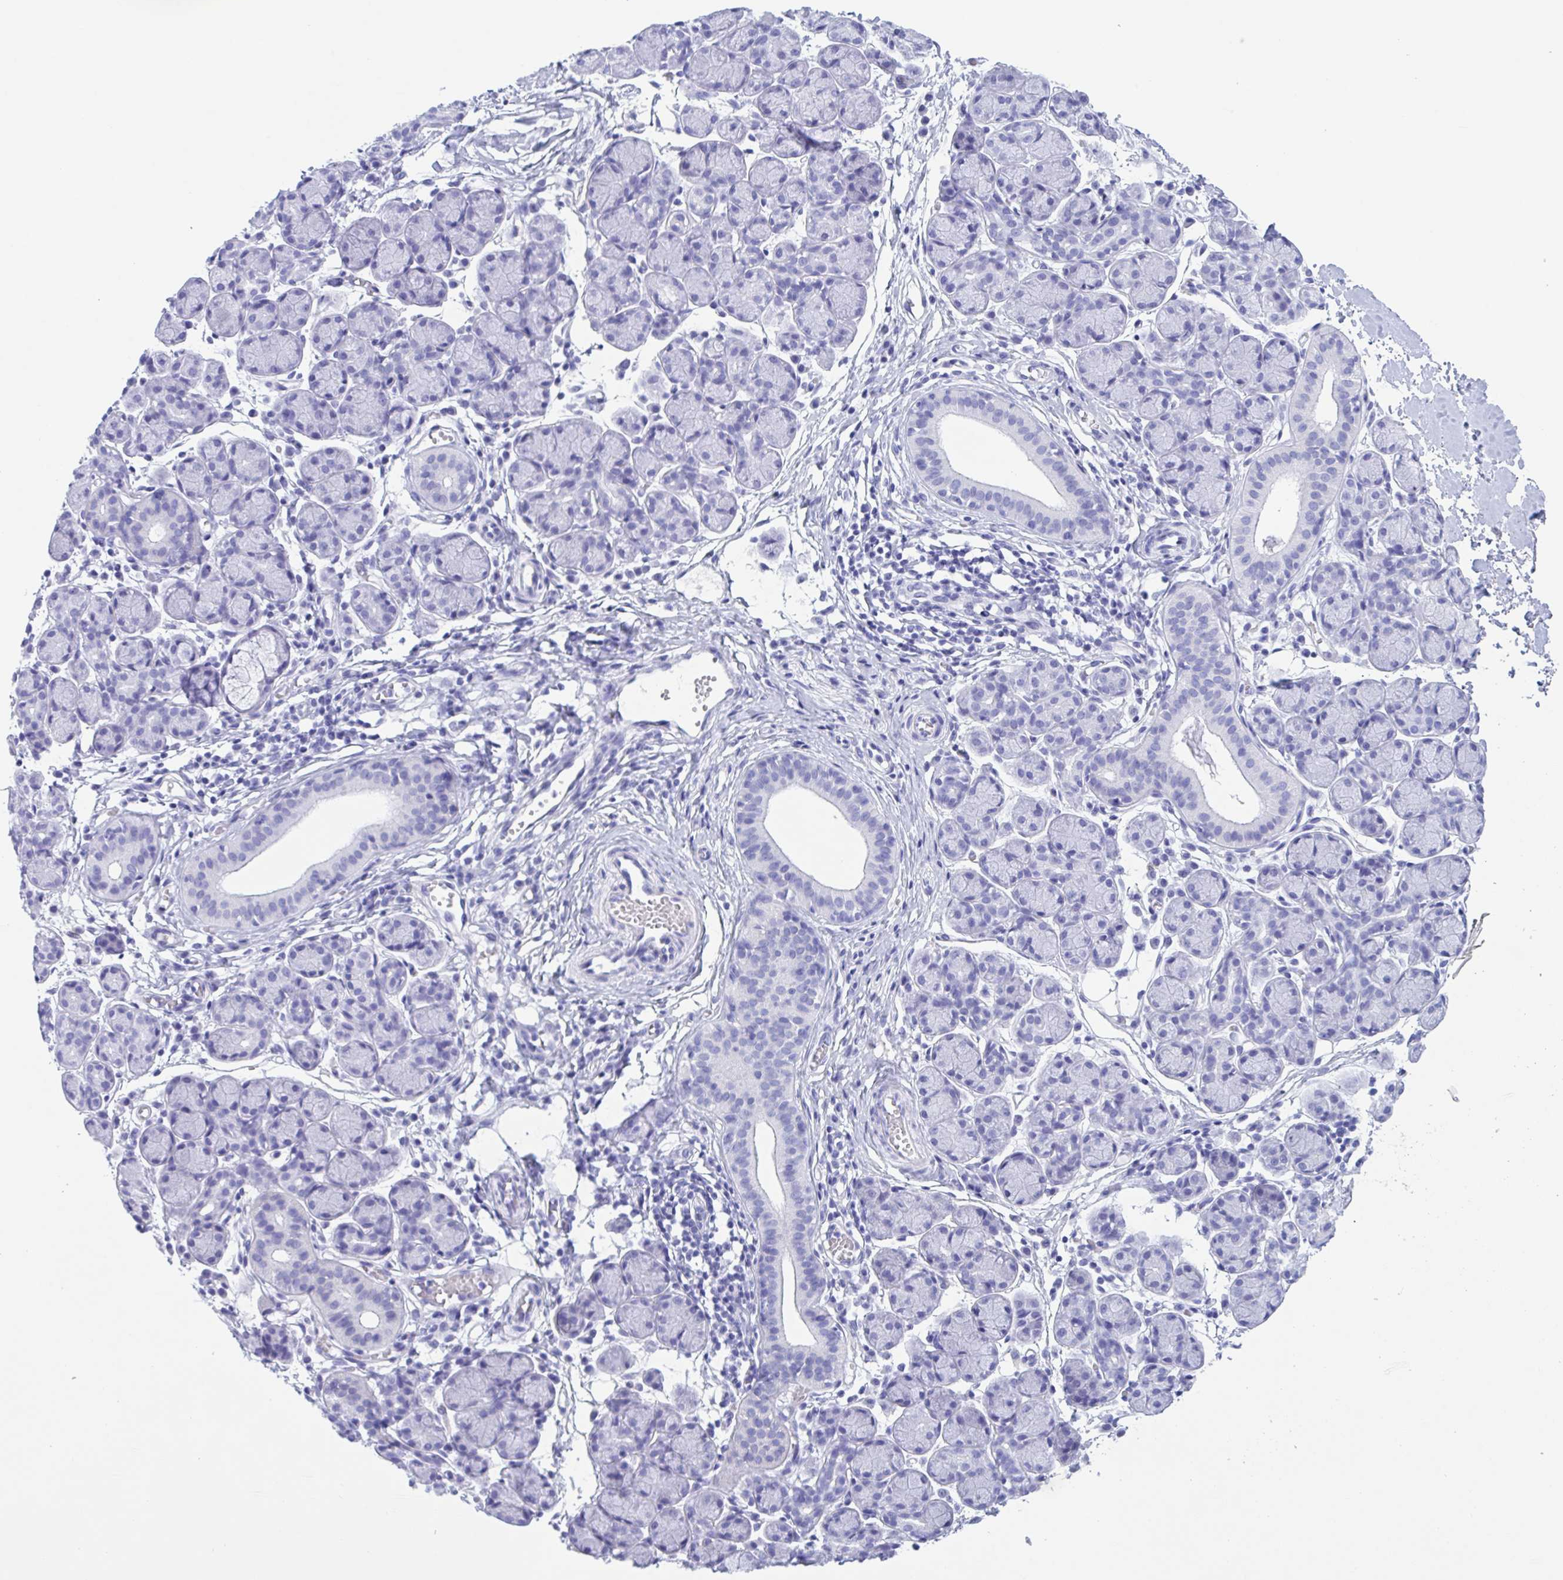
{"staining": {"intensity": "negative", "quantity": "none", "location": "none"}, "tissue": "salivary gland", "cell_type": "Glandular cells", "image_type": "normal", "snomed": [{"axis": "morphology", "description": "Normal tissue, NOS"}, {"axis": "morphology", "description": "Inflammation, NOS"}, {"axis": "topography", "description": "Lymph node"}, {"axis": "topography", "description": "Salivary gland"}], "caption": "DAB (3,3'-diaminobenzidine) immunohistochemical staining of benign salivary gland exhibits no significant staining in glandular cells.", "gene": "ZNF850", "patient": {"sex": "male", "age": 3}}